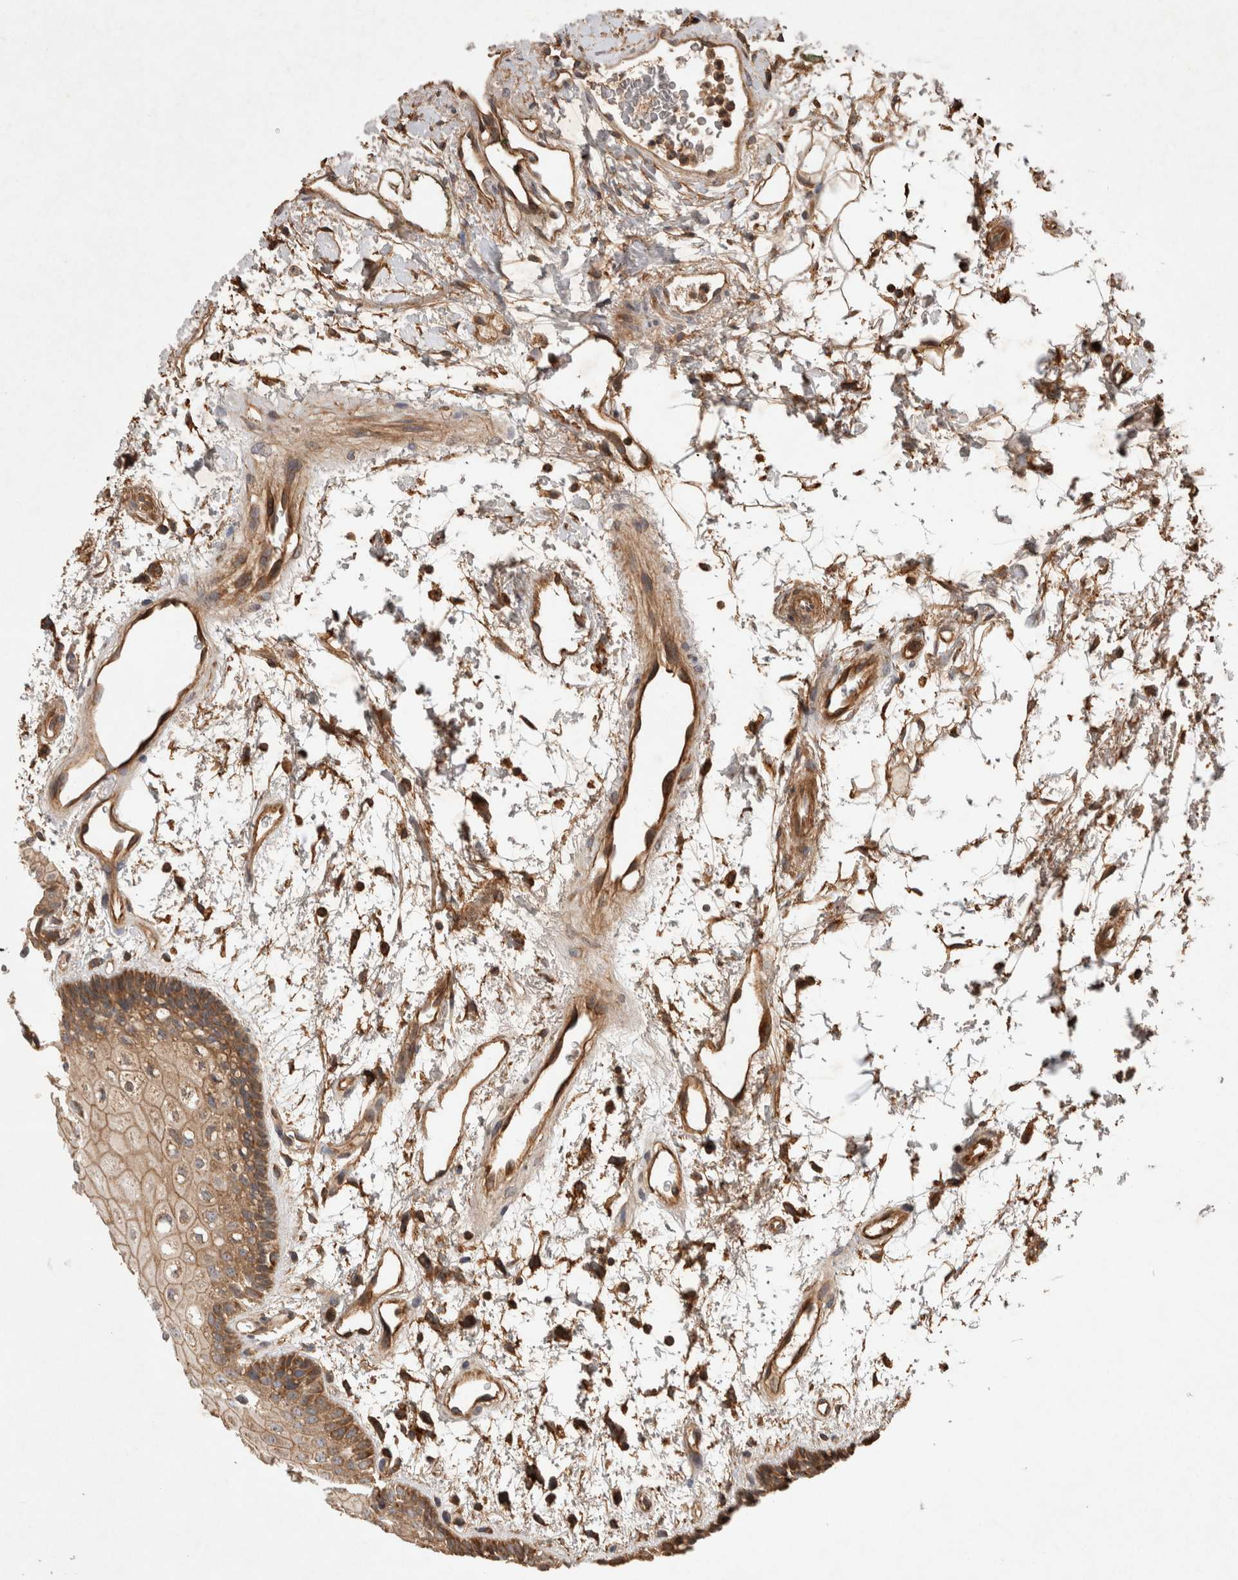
{"staining": {"intensity": "moderate", "quantity": ">75%", "location": "cytoplasmic/membranous"}, "tissue": "oral mucosa", "cell_type": "Squamous epithelial cells", "image_type": "normal", "snomed": [{"axis": "morphology", "description": "Normal tissue, NOS"}, {"axis": "topography", "description": "Skeletal muscle"}, {"axis": "topography", "description": "Oral tissue"}, {"axis": "topography", "description": "Peripheral nerve tissue"}], "caption": "DAB (3,3'-diaminobenzidine) immunohistochemical staining of unremarkable human oral mucosa reveals moderate cytoplasmic/membranous protein expression in about >75% of squamous epithelial cells.", "gene": "SERAC1", "patient": {"sex": "female", "age": 84}}